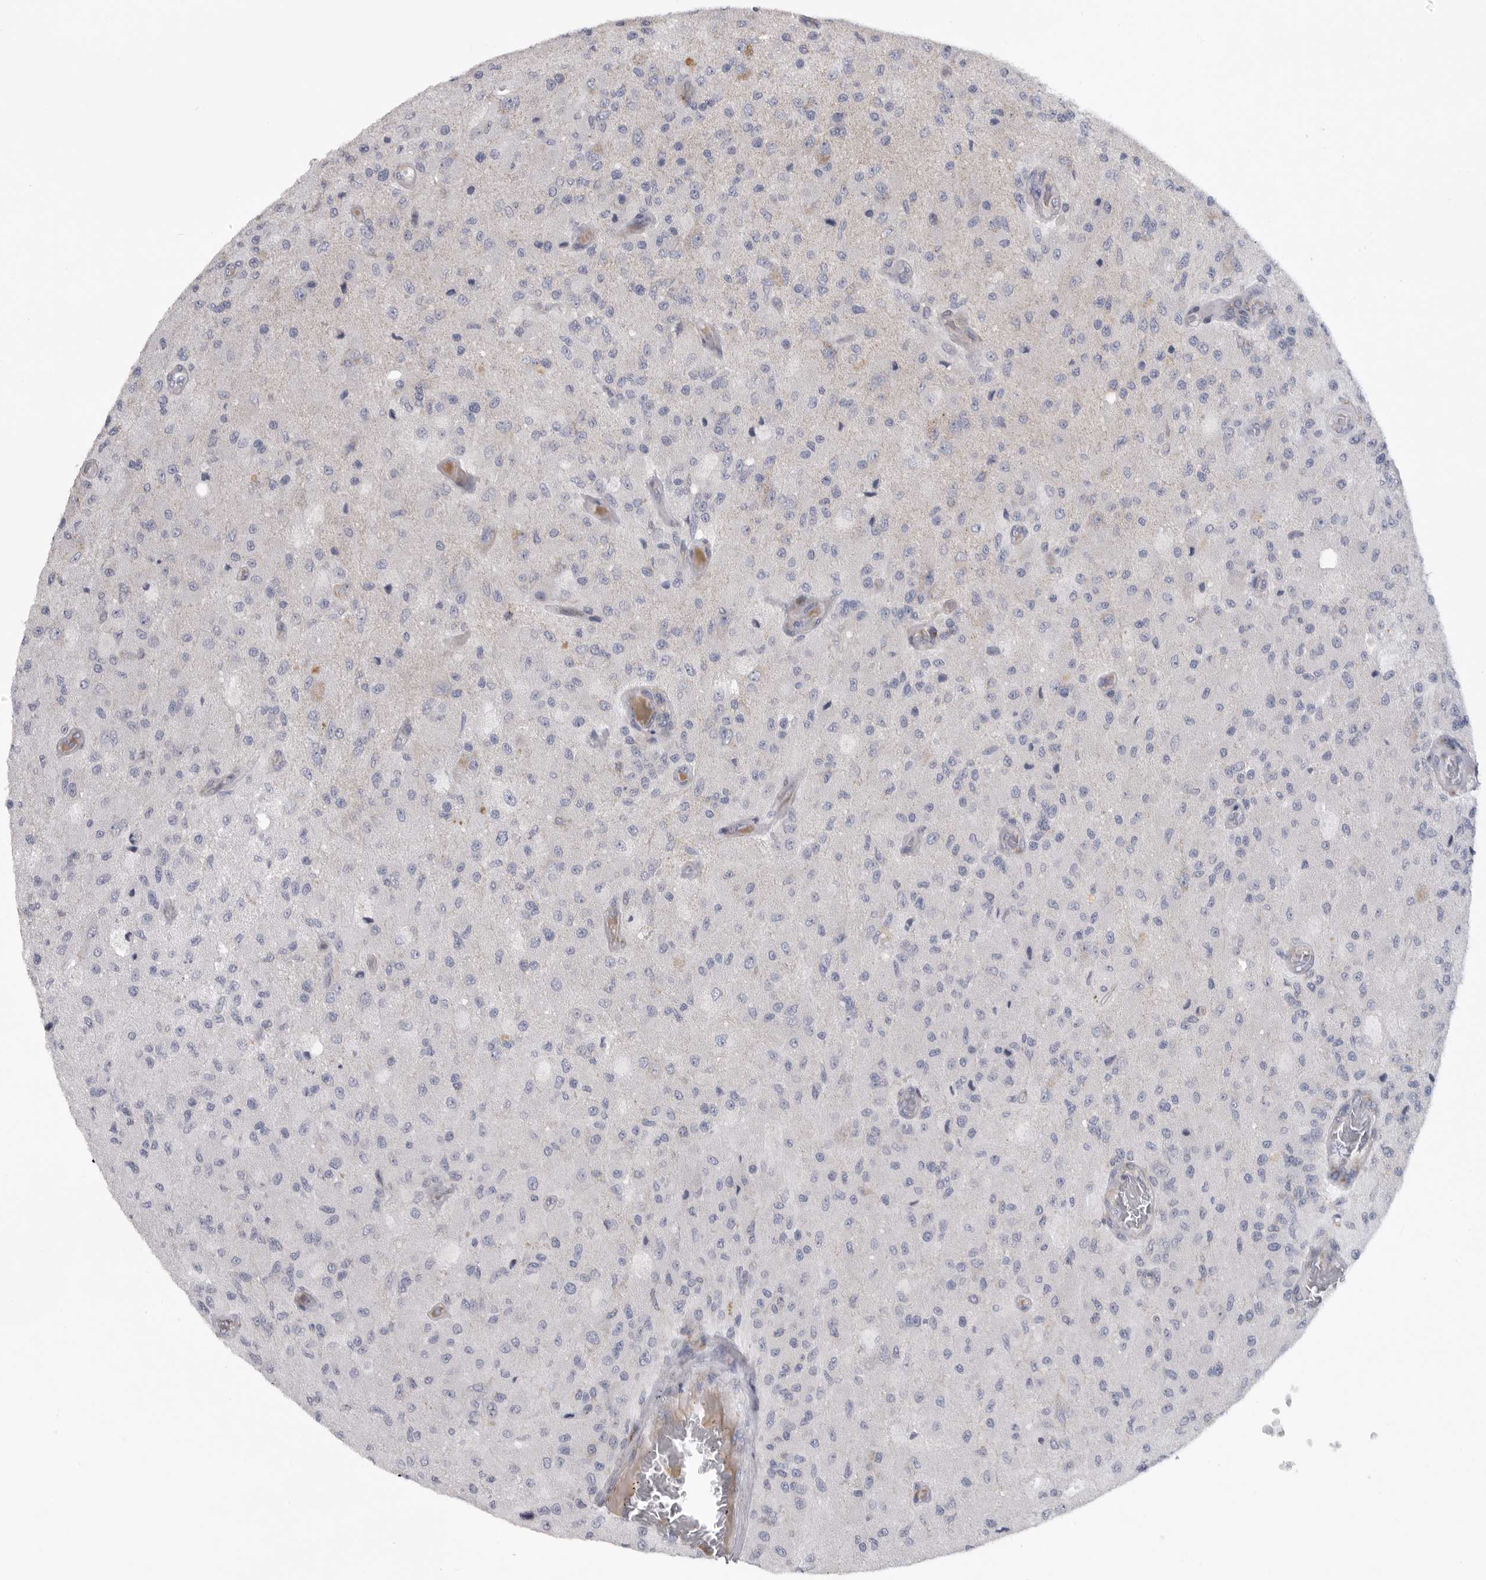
{"staining": {"intensity": "negative", "quantity": "none", "location": "none"}, "tissue": "glioma", "cell_type": "Tumor cells", "image_type": "cancer", "snomed": [{"axis": "morphology", "description": "Normal tissue, NOS"}, {"axis": "morphology", "description": "Glioma, malignant, High grade"}, {"axis": "topography", "description": "Cerebral cortex"}], "caption": "Immunohistochemistry (IHC) histopathology image of neoplastic tissue: human malignant glioma (high-grade) stained with DAB (3,3'-diaminobenzidine) exhibits no significant protein expression in tumor cells.", "gene": "USP24", "patient": {"sex": "male", "age": 77}}